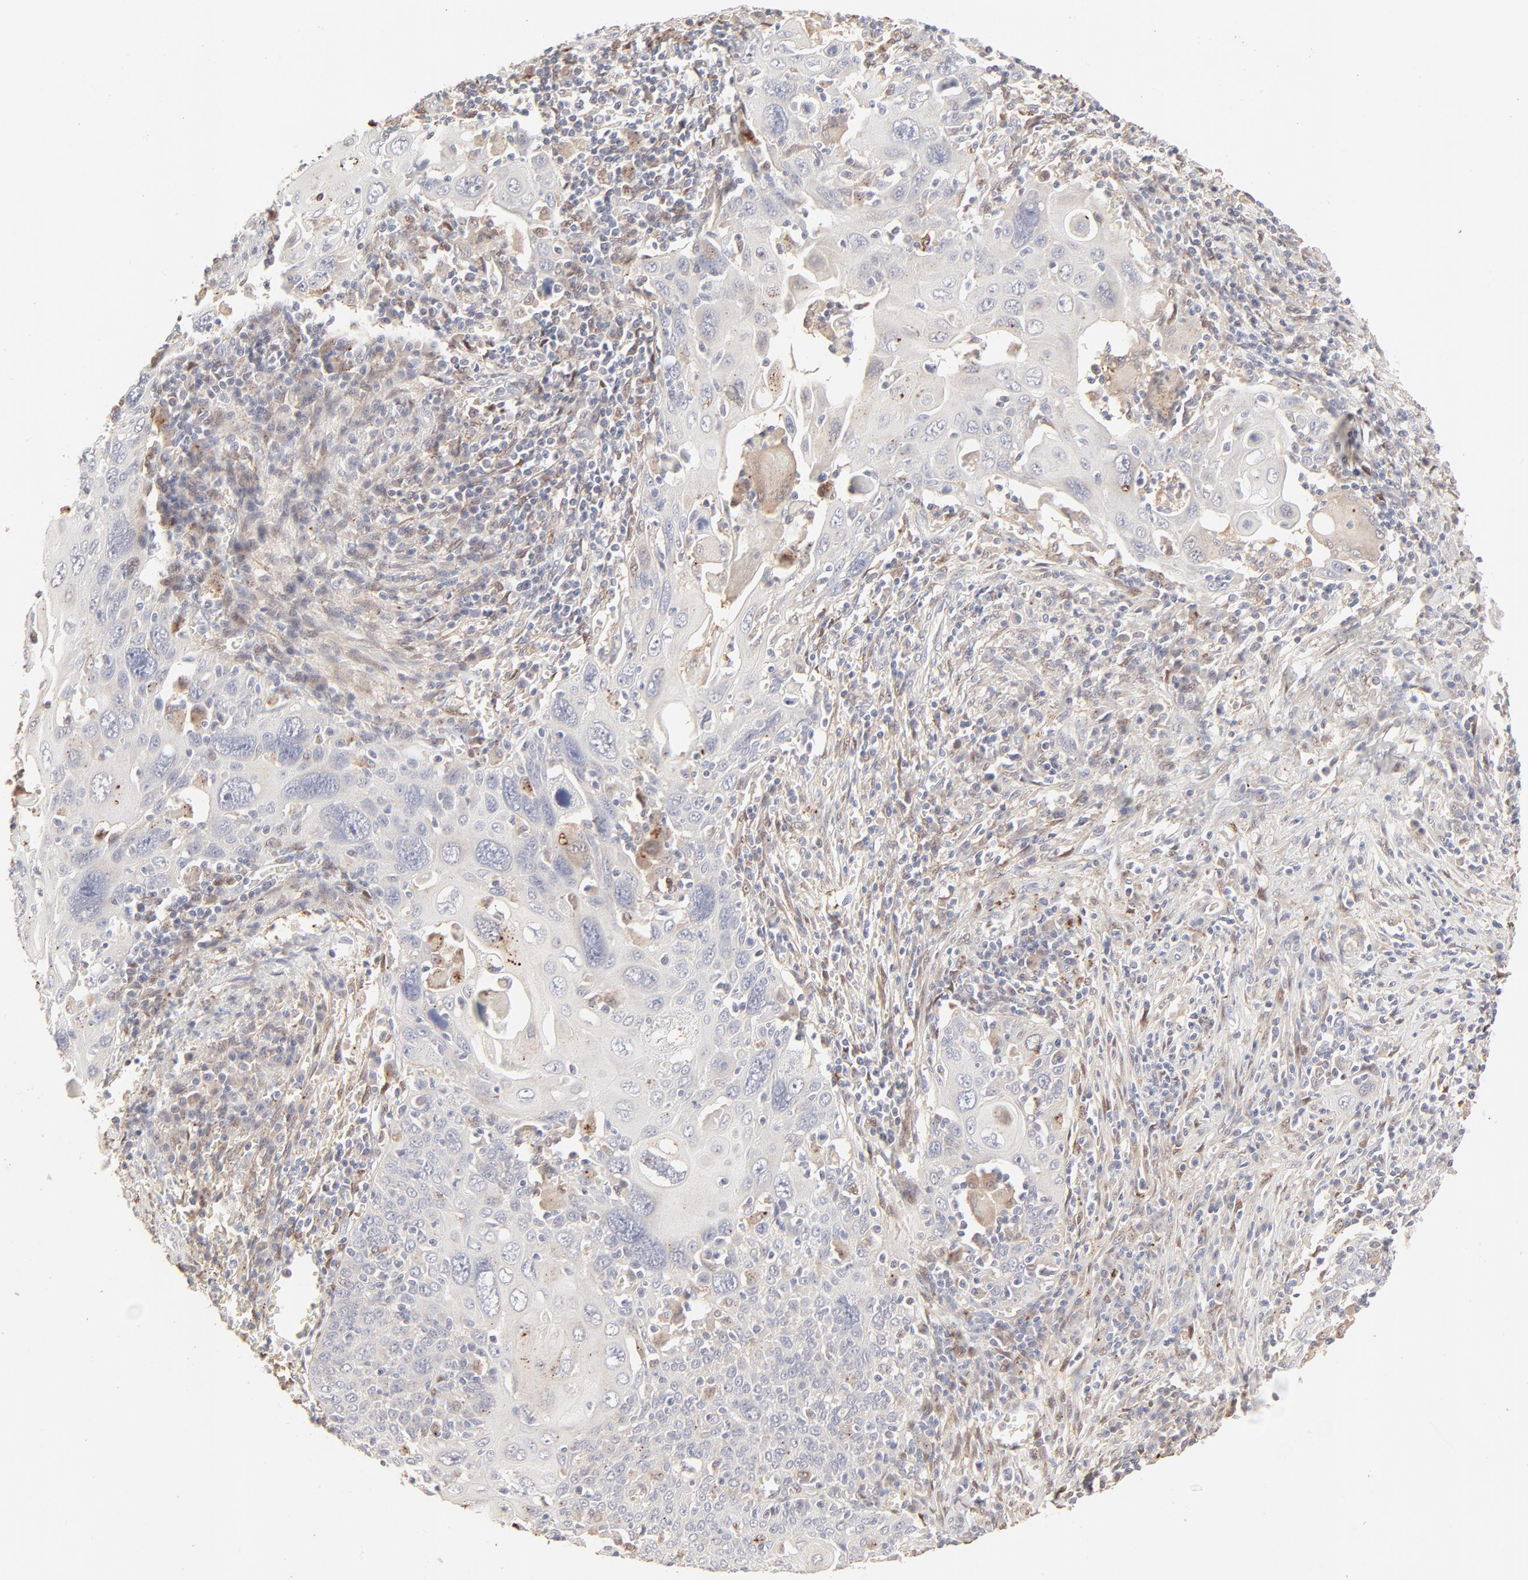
{"staining": {"intensity": "negative", "quantity": "none", "location": "none"}, "tissue": "cervical cancer", "cell_type": "Tumor cells", "image_type": "cancer", "snomed": [{"axis": "morphology", "description": "Squamous cell carcinoma, NOS"}, {"axis": "topography", "description": "Cervix"}], "caption": "DAB immunohistochemical staining of squamous cell carcinoma (cervical) displays no significant staining in tumor cells. Brightfield microscopy of immunohistochemistry stained with DAB (brown) and hematoxylin (blue), captured at high magnification.", "gene": "LGALS2", "patient": {"sex": "female", "age": 54}}